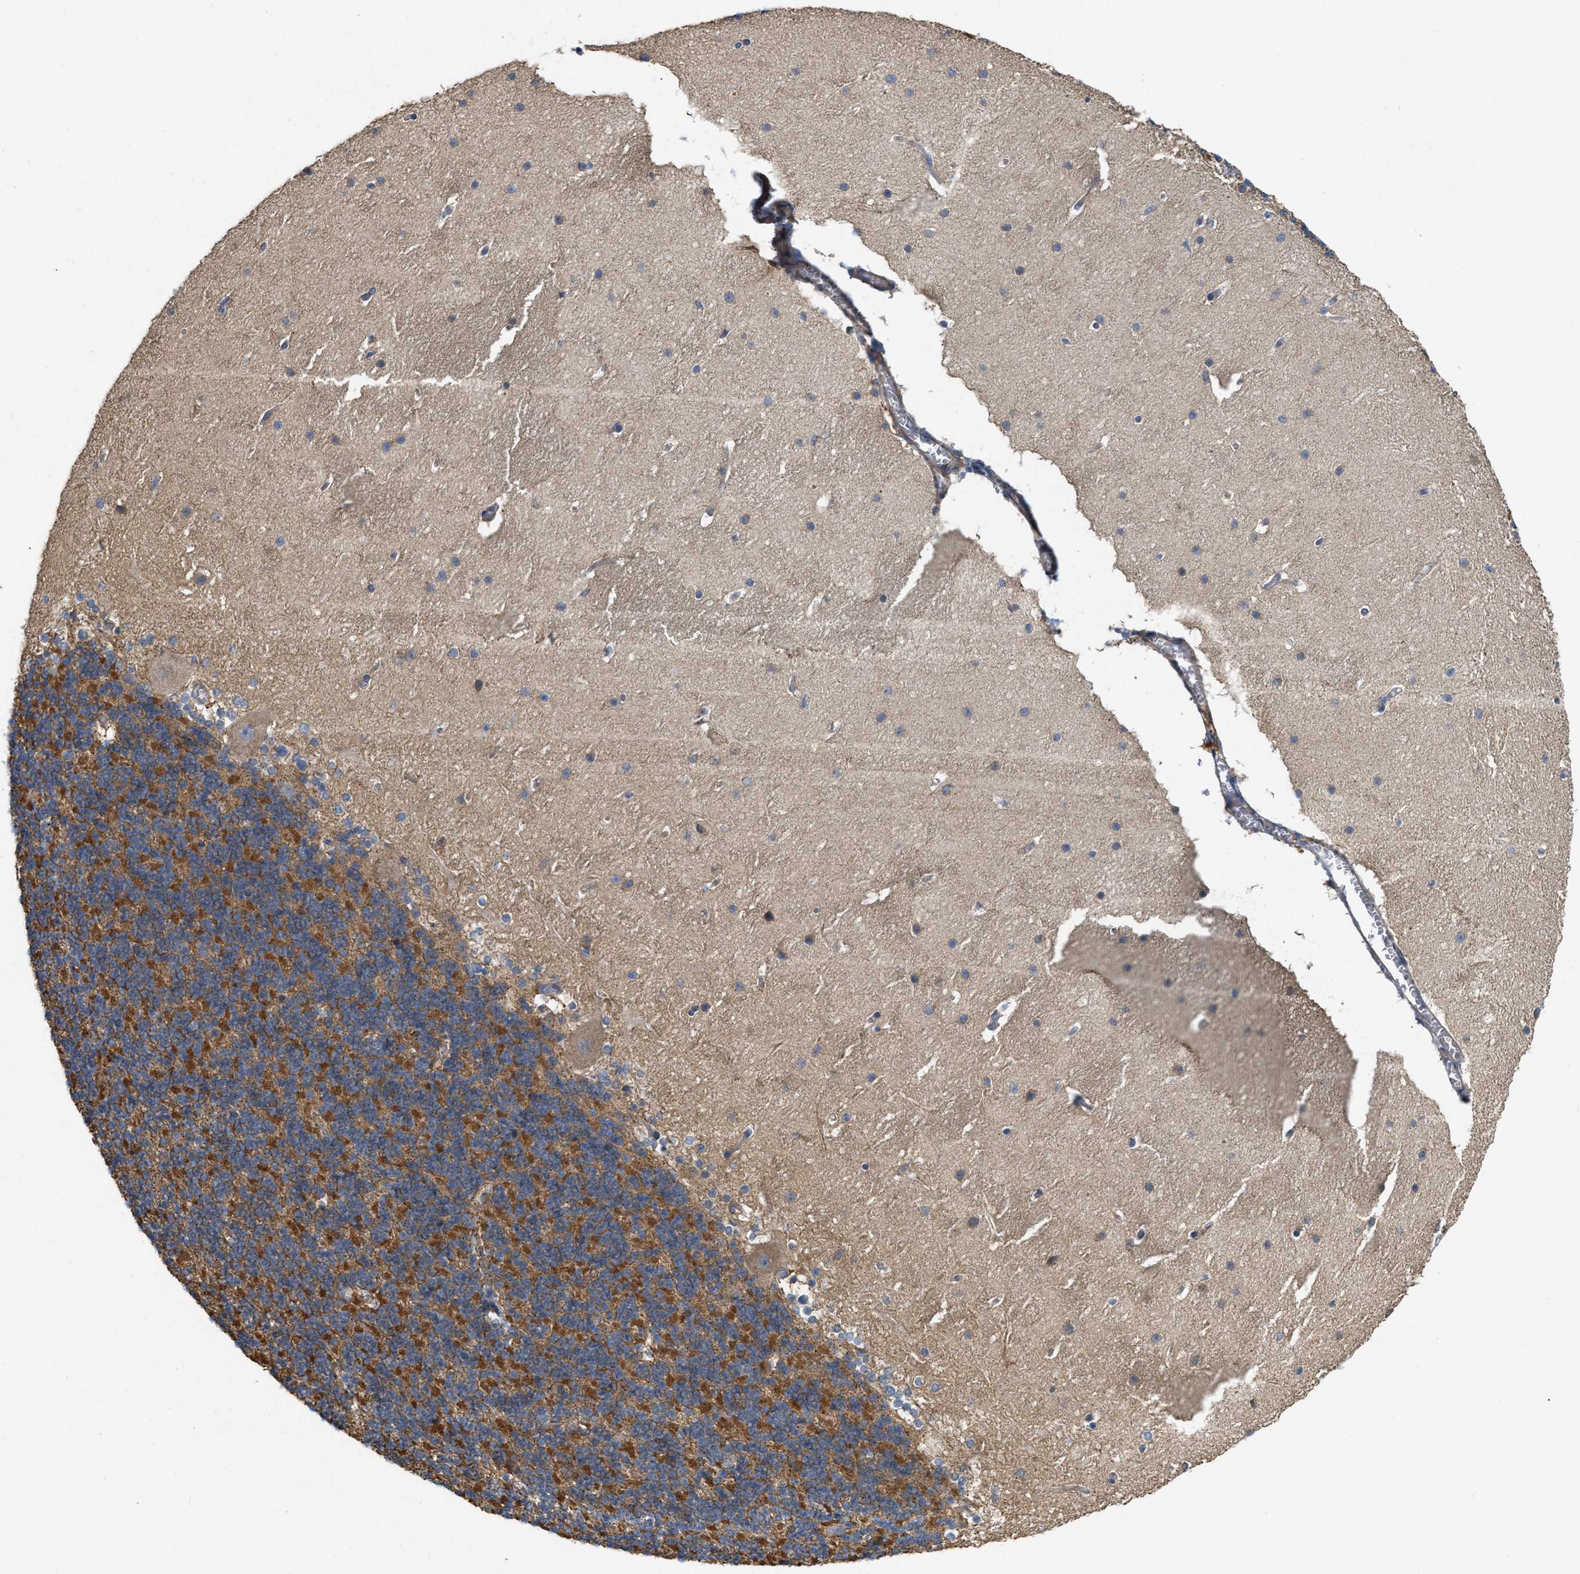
{"staining": {"intensity": "strong", "quantity": ">75%", "location": "cytoplasmic/membranous"}, "tissue": "cerebellum", "cell_type": "Cells in granular layer", "image_type": "normal", "snomed": [{"axis": "morphology", "description": "Normal tissue, NOS"}, {"axis": "topography", "description": "Cerebellum"}], "caption": "Protein analysis of benign cerebellum demonstrates strong cytoplasmic/membranous positivity in approximately >75% of cells in granular layer. (Stains: DAB in brown, nuclei in blue, Microscopy: brightfield microscopy at high magnification).", "gene": "DHX58", "patient": {"sex": "female", "age": 19}}